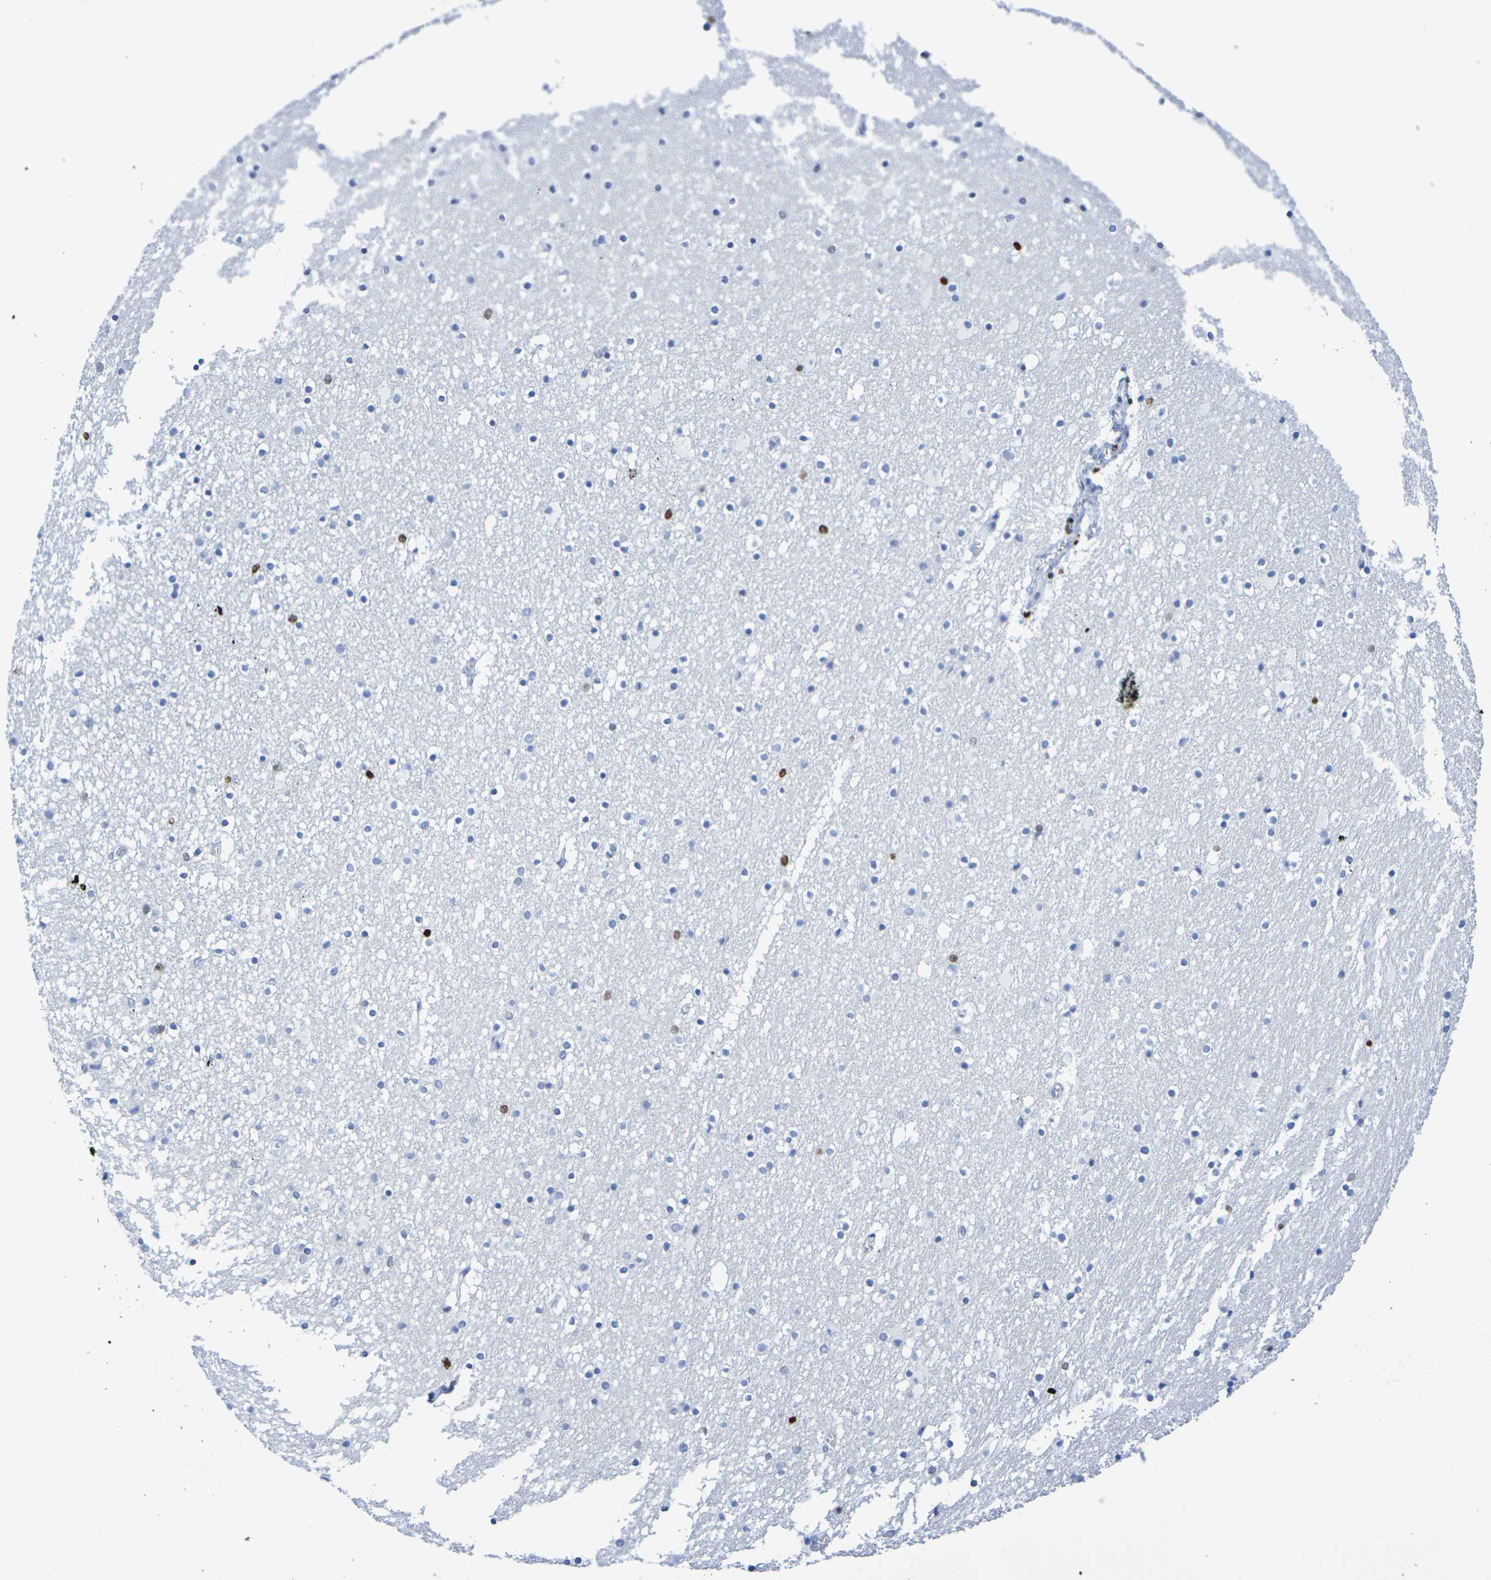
{"staining": {"intensity": "moderate", "quantity": "<25%", "location": "nuclear"}, "tissue": "caudate", "cell_type": "Glial cells", "image_type": "normal", "snomed": [{"axis": "morphology", "description": "Normal tissue, NOS"}, {"axis": "topography", "description": "Lateral ventricle wall"}], "caption": "This is a micrograph of immunohistochemistry staining of normal caudate, which shows moderate staining in the nuclear of glial cells.", "gene": "H1", "patient": {"sex": "male", "age": 45}}